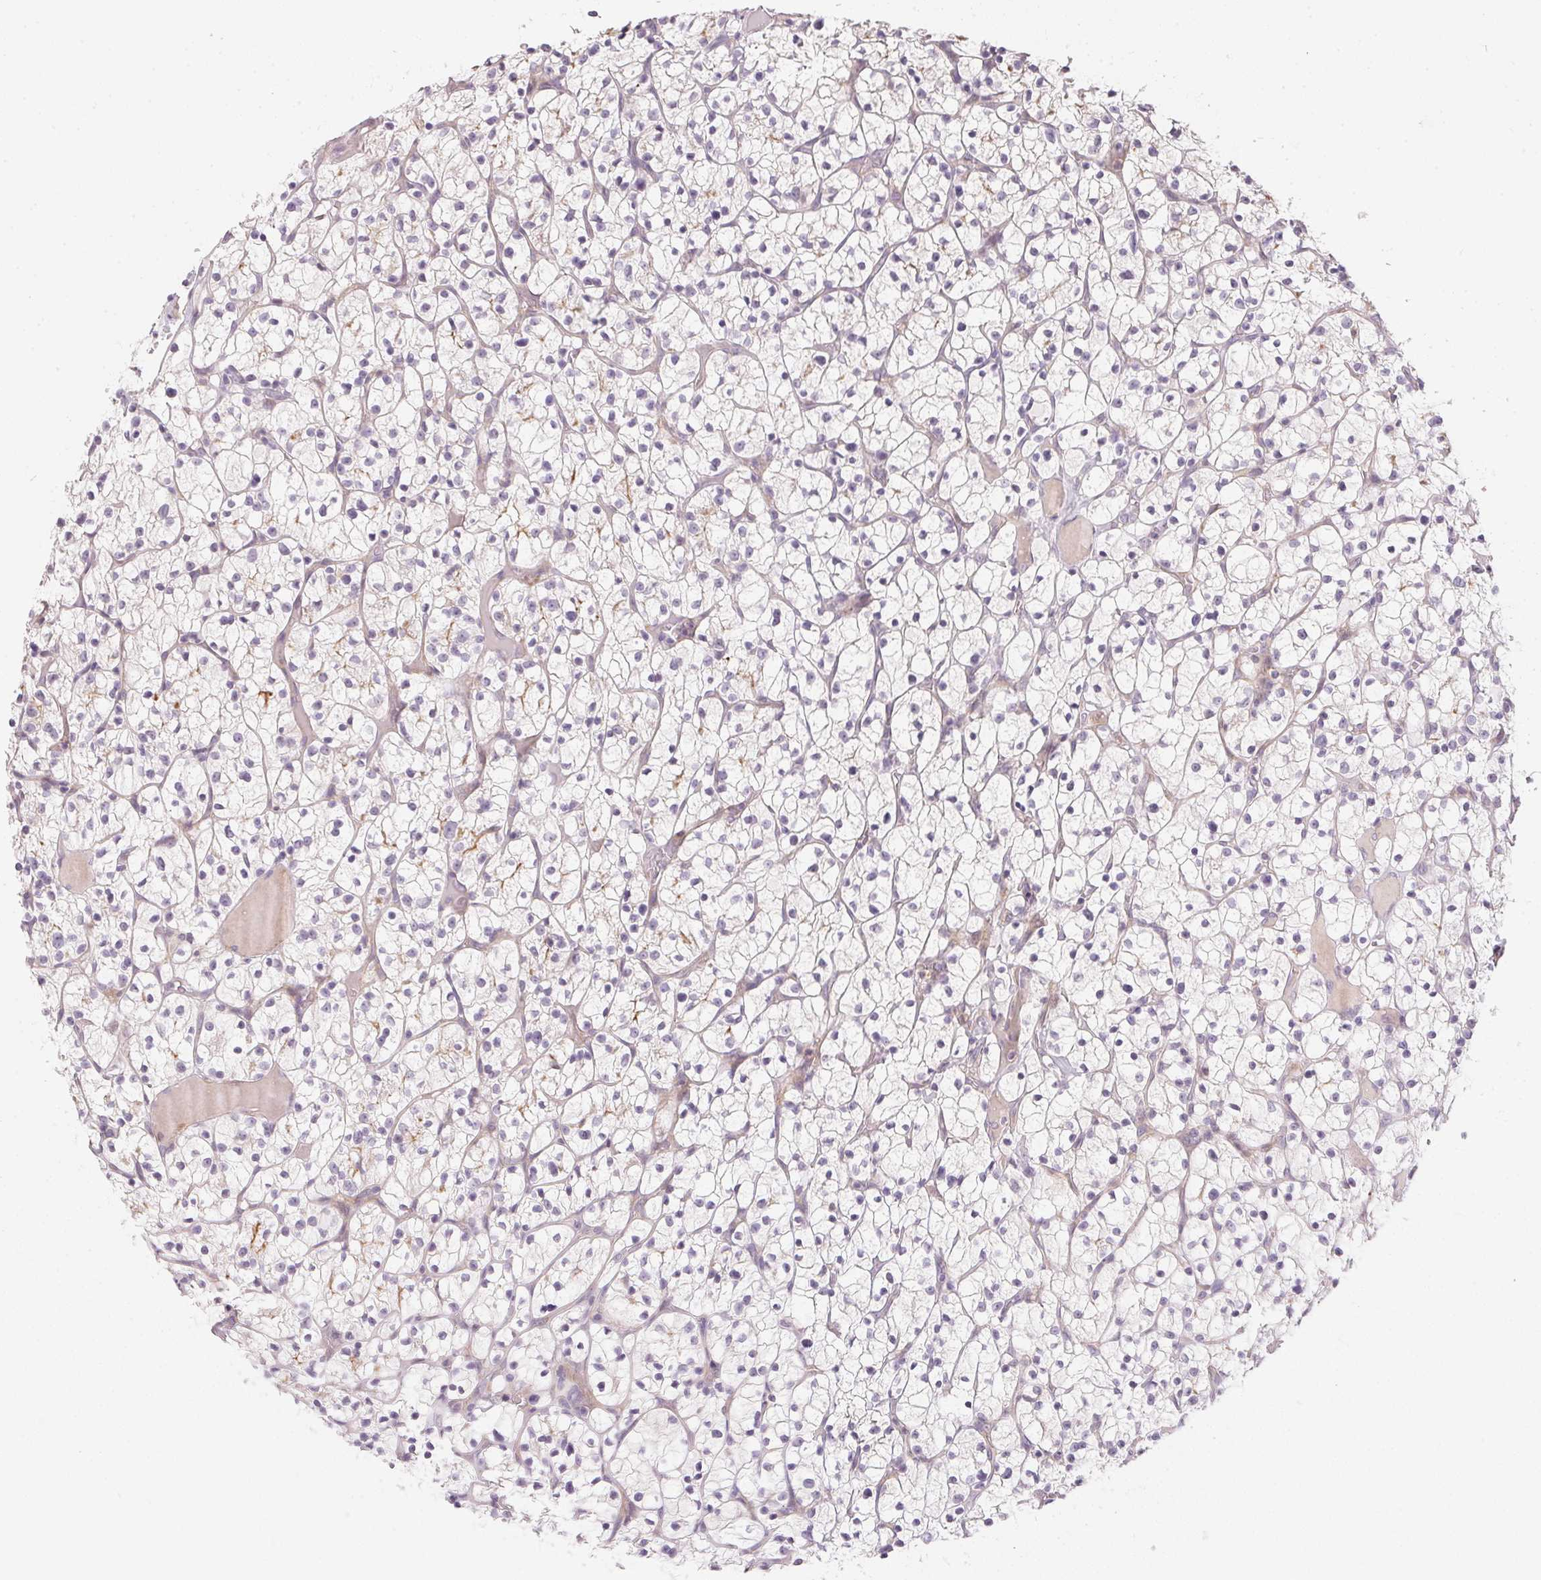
{"staining": {"intensity": "negative", "quantity": "none", "location": "none"}, "tissue": "renal cancer", "cell_type": "Tumor cells", "image_type": "cancer", "snomed": [{"axis": "morphology", "description": "Adenocarcinoma, NOS"}, {"axis": "topography", "description": "Kidney"}], "caption": "Tumor cells show no significant positivity in renal adenocarcinoma.", "gene": "GDAP1L1", "patient": {"sex": "female", "age": 64}}